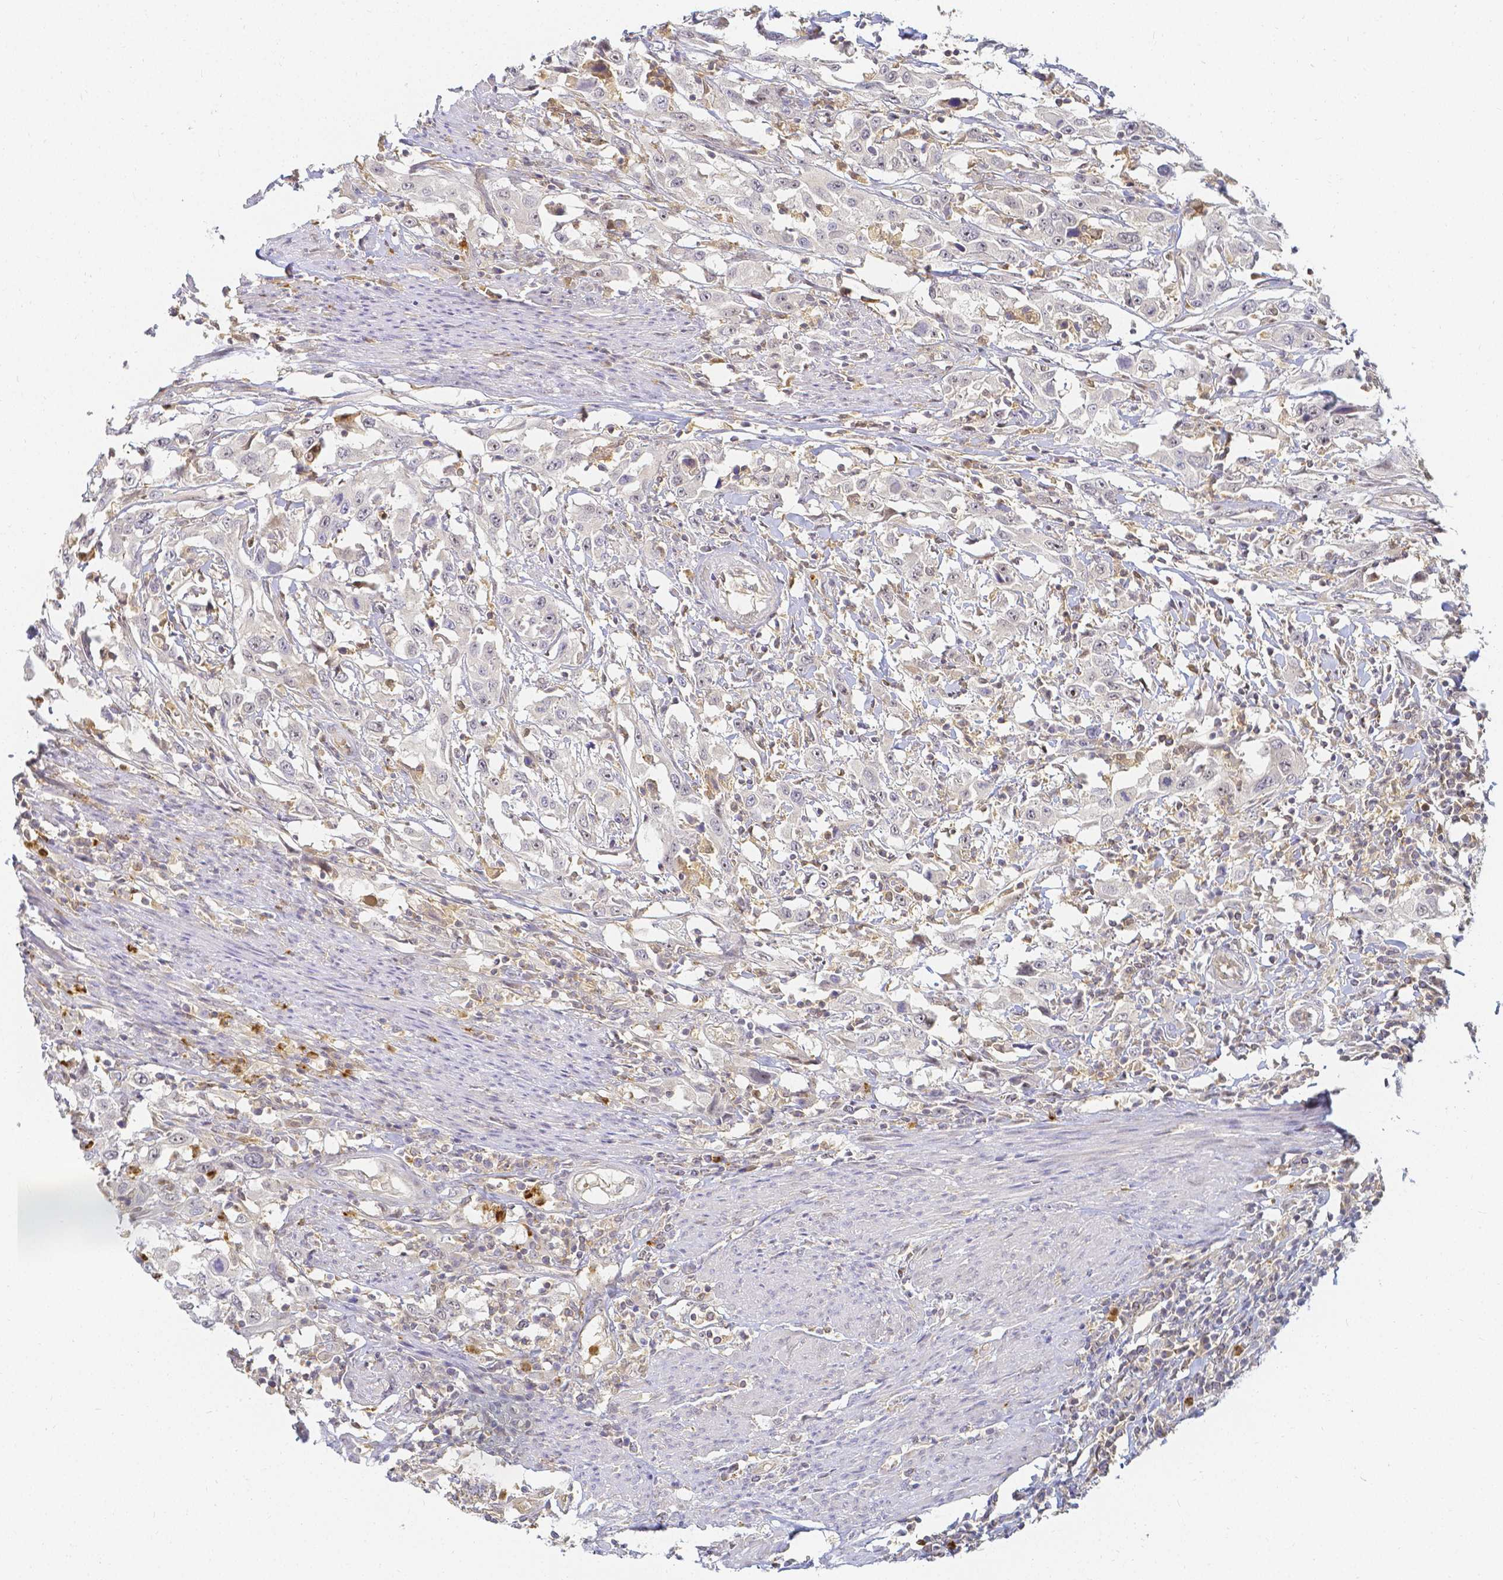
{"staining": {"intensity": "negative", "quantity": "none", "location": "none"}, "tissue": "urothelial cancer", "cell_type": "Tumor cells", "image_type": "cancer", "snomed": [{"axis": "morphology", "description": "Urothelial carcinoma, High grade"}, {"axis": "topography", "description": "Urinary bladder"}], "caption": "The immunohistochemistry image has no significant positivity in tumor cells of urothelial cancer tissue.", "gene": "KCNH1", "patient": {"sex": "male", "age": 61}}